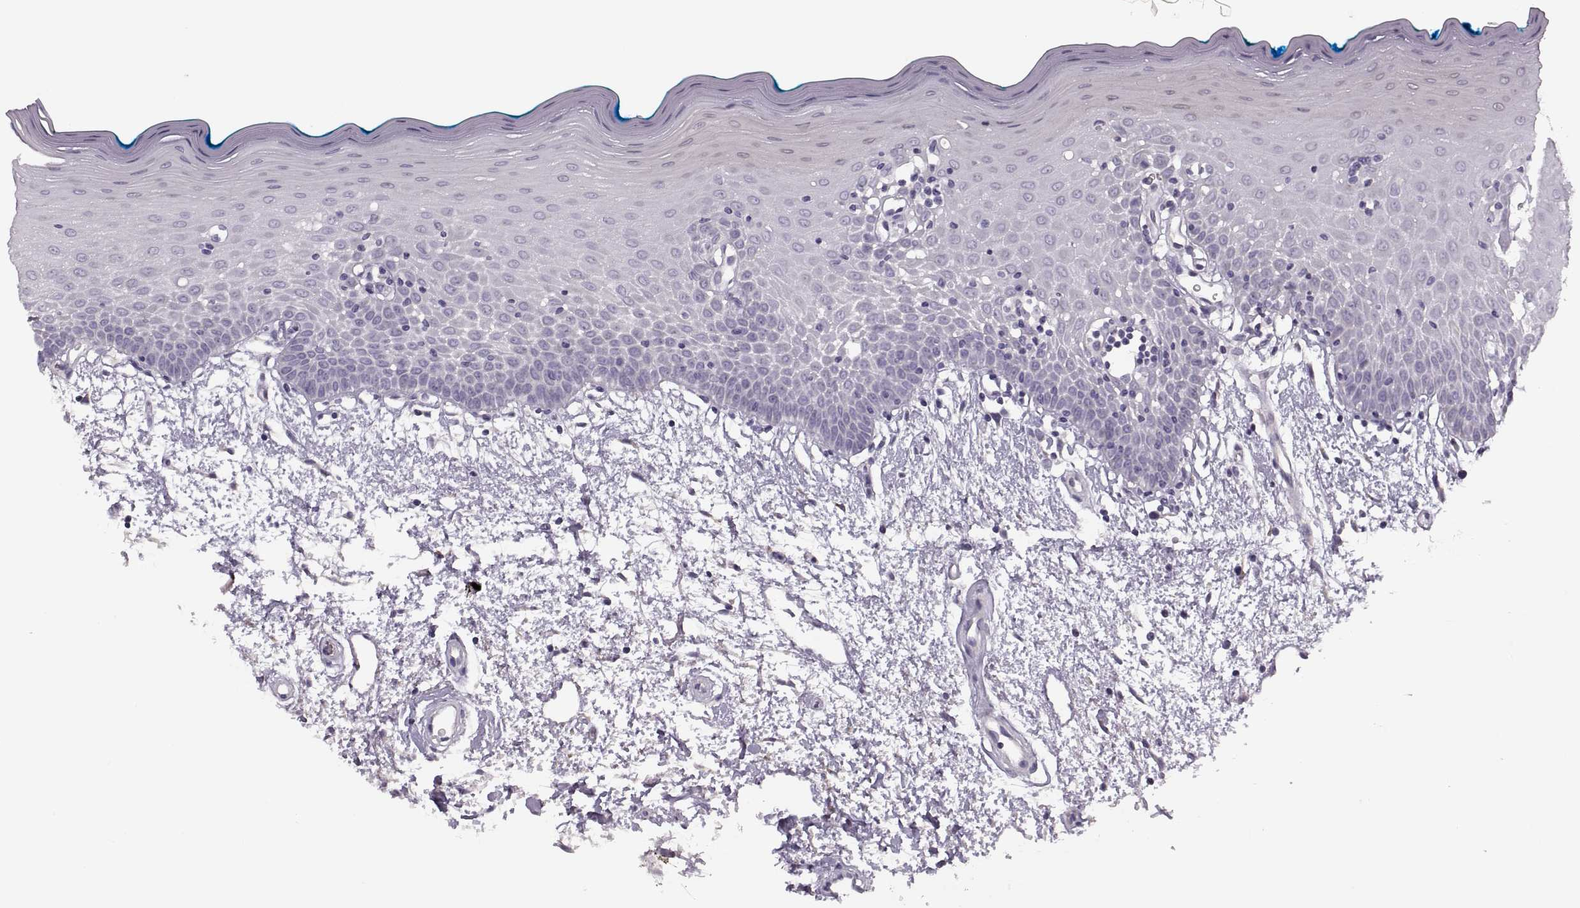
{"staining": {"intensity": "negative", "quantity": "none", "location": "none"}, "tissue": "oral mucosa", "cell_type": "Squamous epithelial cells", "image_type": "normal", "snomed": [{"axis": "morphology", "description": "Normal tissue, NOS"}, {"axis": "morphology", "description": "Squamous cell carcinoma, NOS"}, {"axis": "topography", "description": "Oral tissue"}, {"axis": "topography", "description": "Head-Neck"}], "caption": "This photomicrograph is of unremarkable oral mucosa stained with immunohistochemistry (IHC) to label a protein in brown with the nuclei are counter-stained blue. There is no positivity in squamous epithelial cells.", "gene": "PIERCE1", "patient": {"sex": "female", "age": 75}}